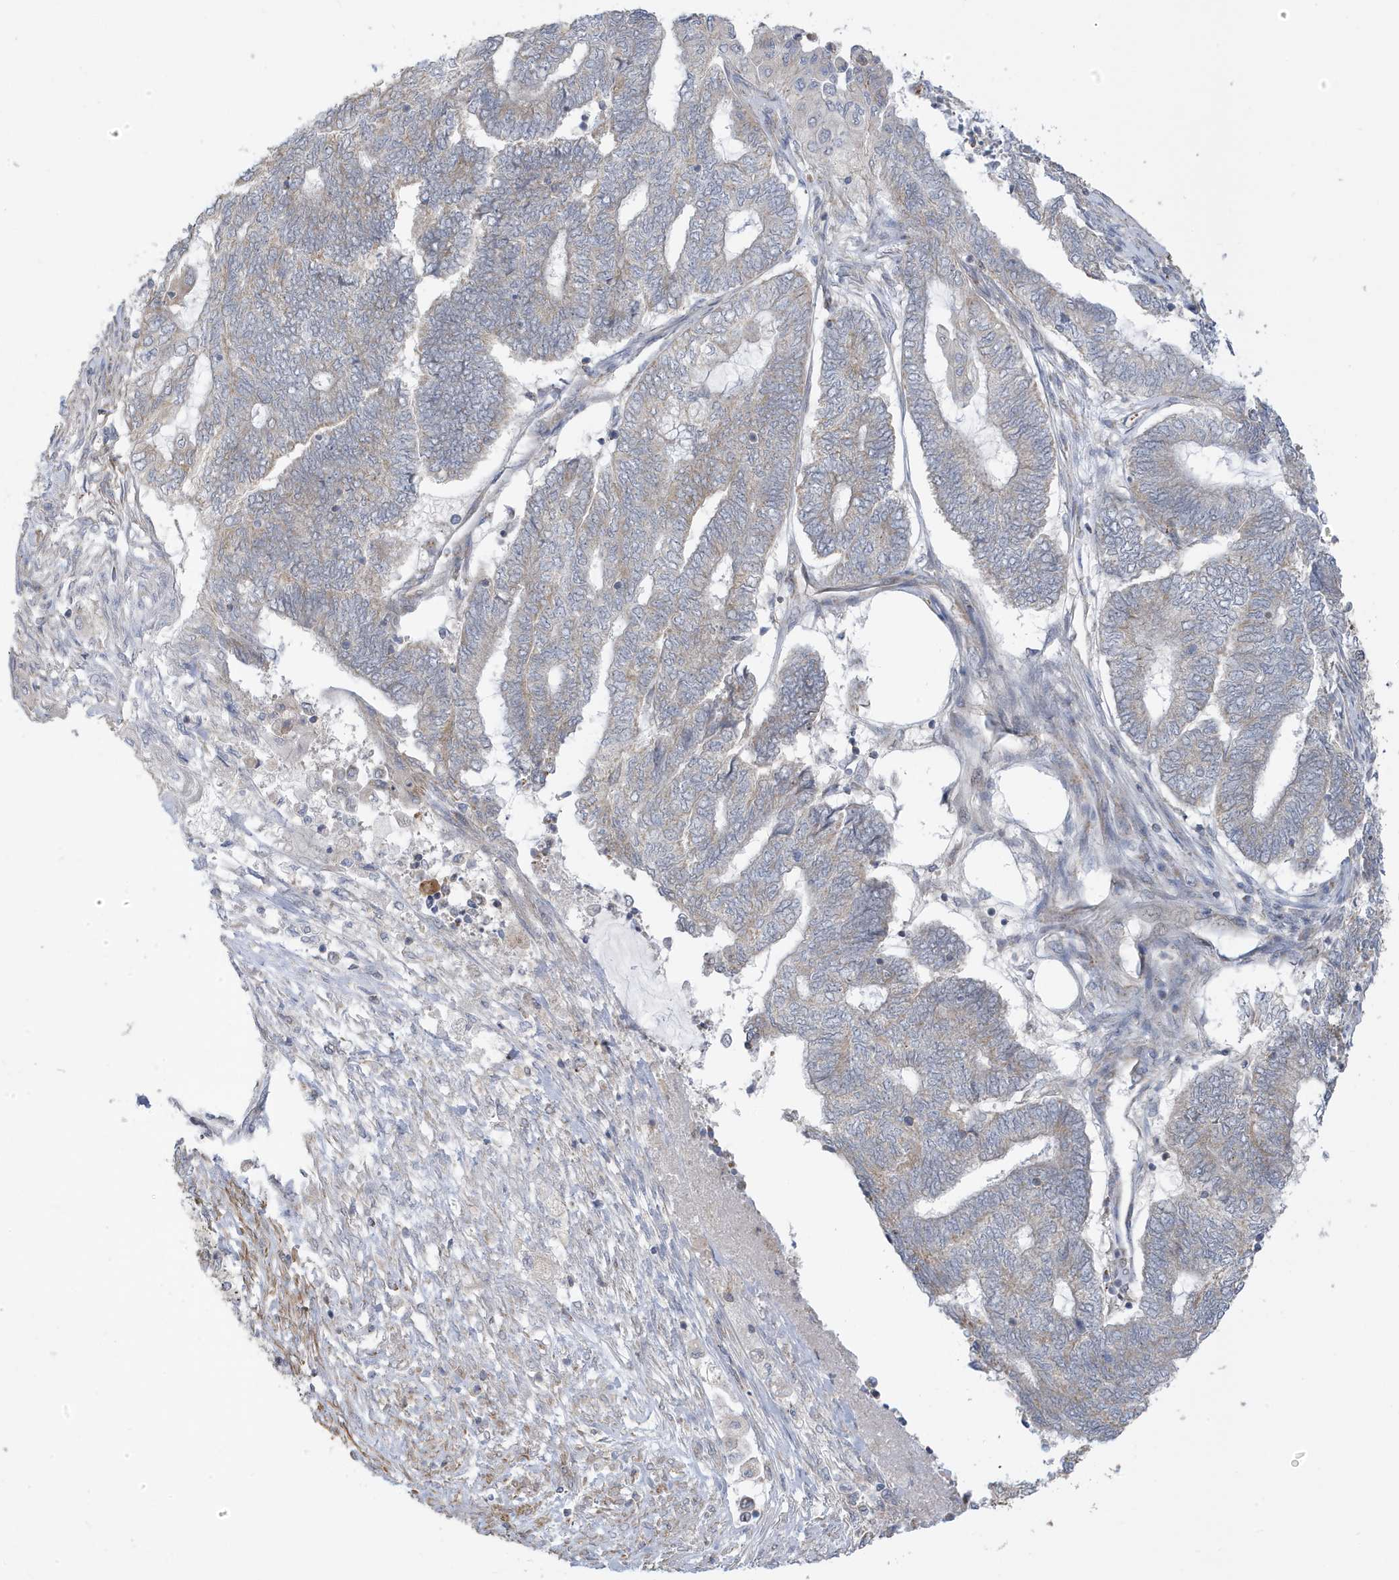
{"staining": {"intensity": "weak", "quantity": "<25%", "location": "cytoplasmic/membranous"}, "tissue": "endometrial cancer", "cell_type": "Tumor cells", "image_type": "cancer", "snomed": [{"axis": "morphology", "description": "Adenocarcinoma, NOS"}, {"axis": "topography", "description": "Uterus"}, {"axis": "topography", "description": "Endometrium"}], "caption": "Tumor cells show no significant expression in adenocarcinoma (endometrial). (DAB (3,3'-diaminobenzidine) IHC with hematoxylin counter stain).", "gene": "ATP13A5", "patient": {"sex": "female", "age": 70}}